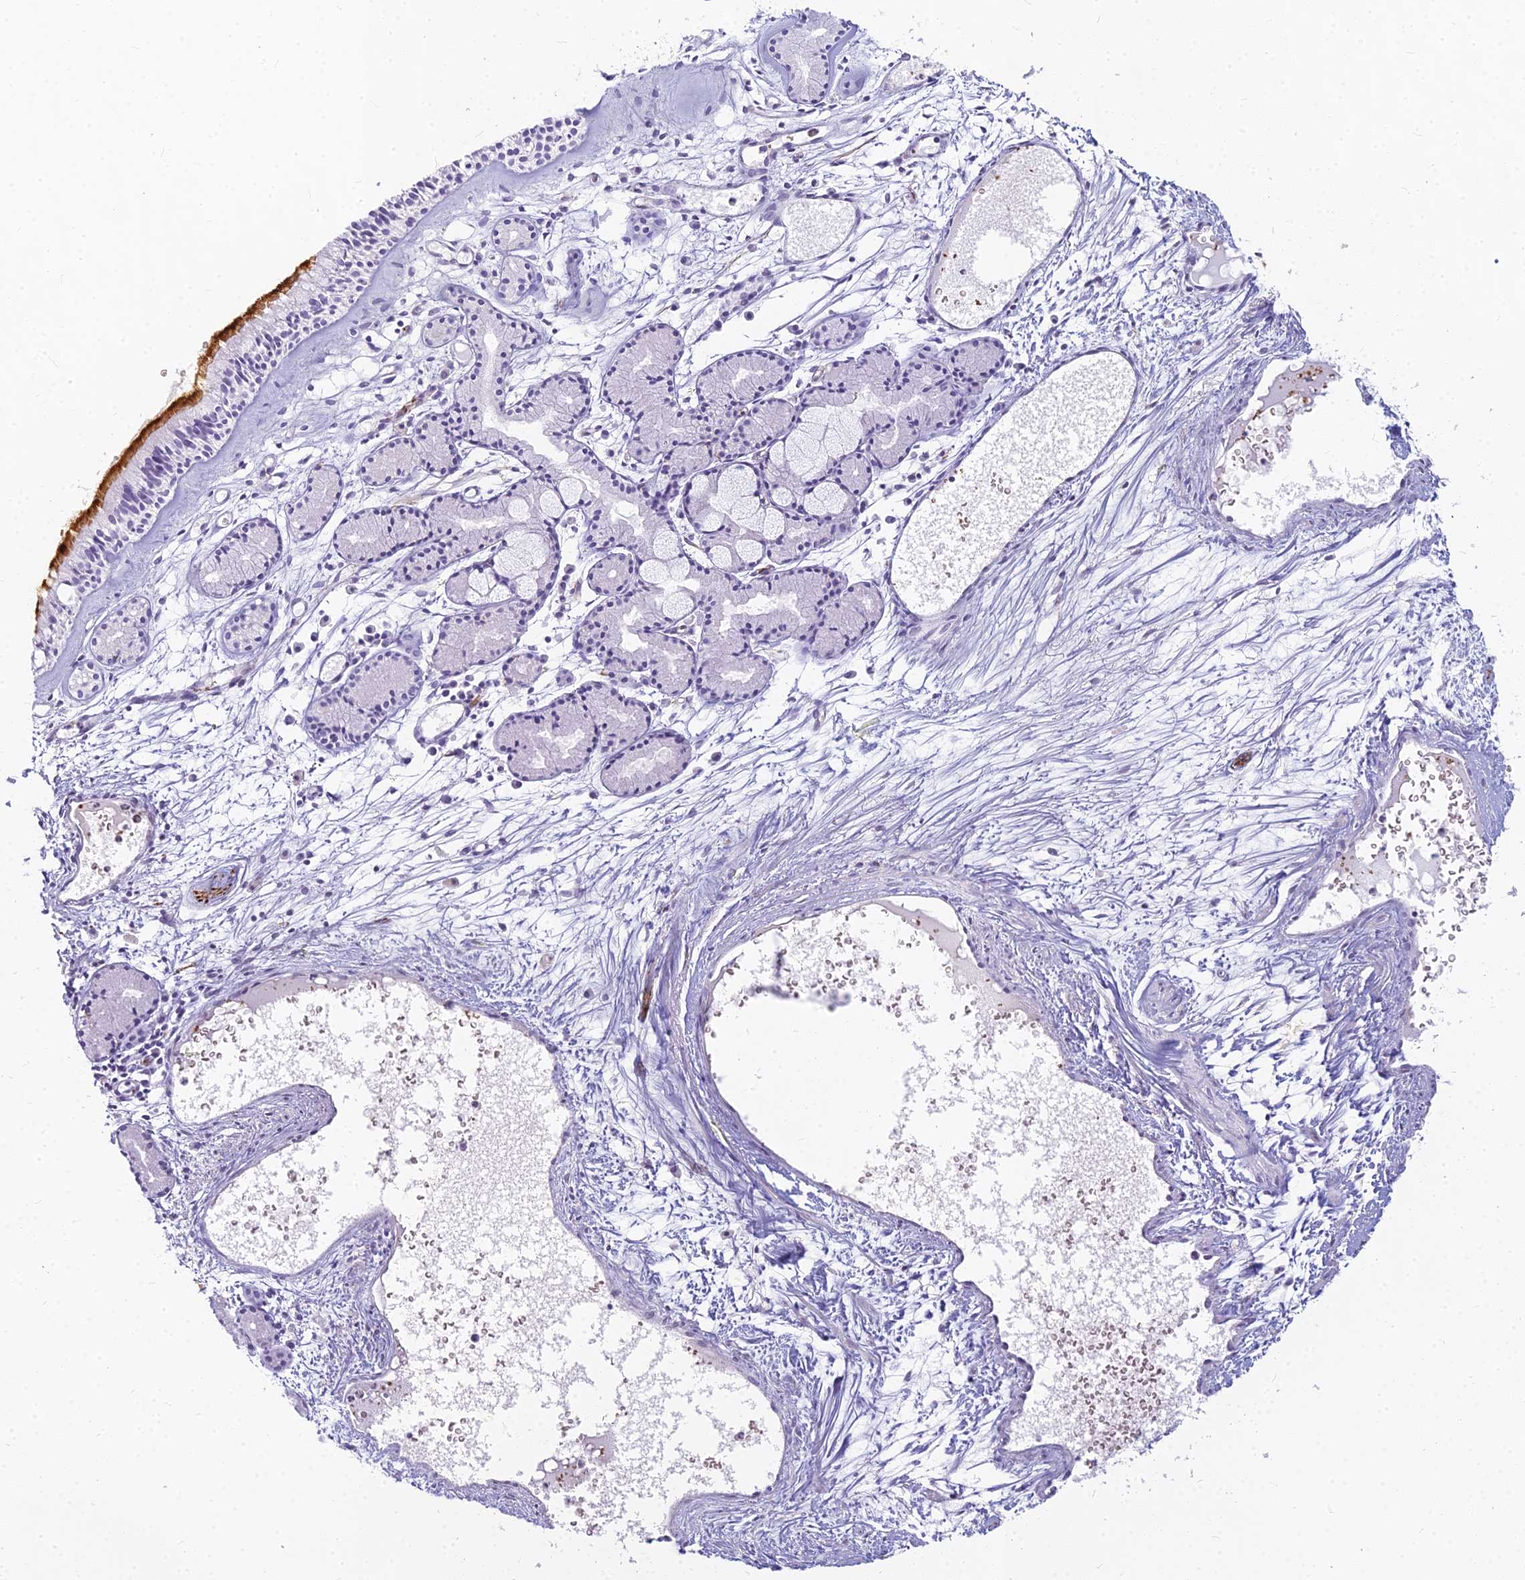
{"staining": {"intensity": "strong", "quantity": ">75%", "location": "cytoplasmic/membranous"}, "tissue": "nasopharynx", "cell_type": "Respiratory epithelial cells", "image_type": "normal", "snomed": [{"axis": "morphology", "description": "Normal tissue, NOS"}, {"axis": "topography", "description": "Nasopharynx"}], "caption": "The immunohistochemical stain labels strong cytoplasmic/membranous positivity in respiratory epithelial cells of benign nasopharynx.", "gene": "ENSG00000265118", "patient": {"sex": "male", "age": 81}}